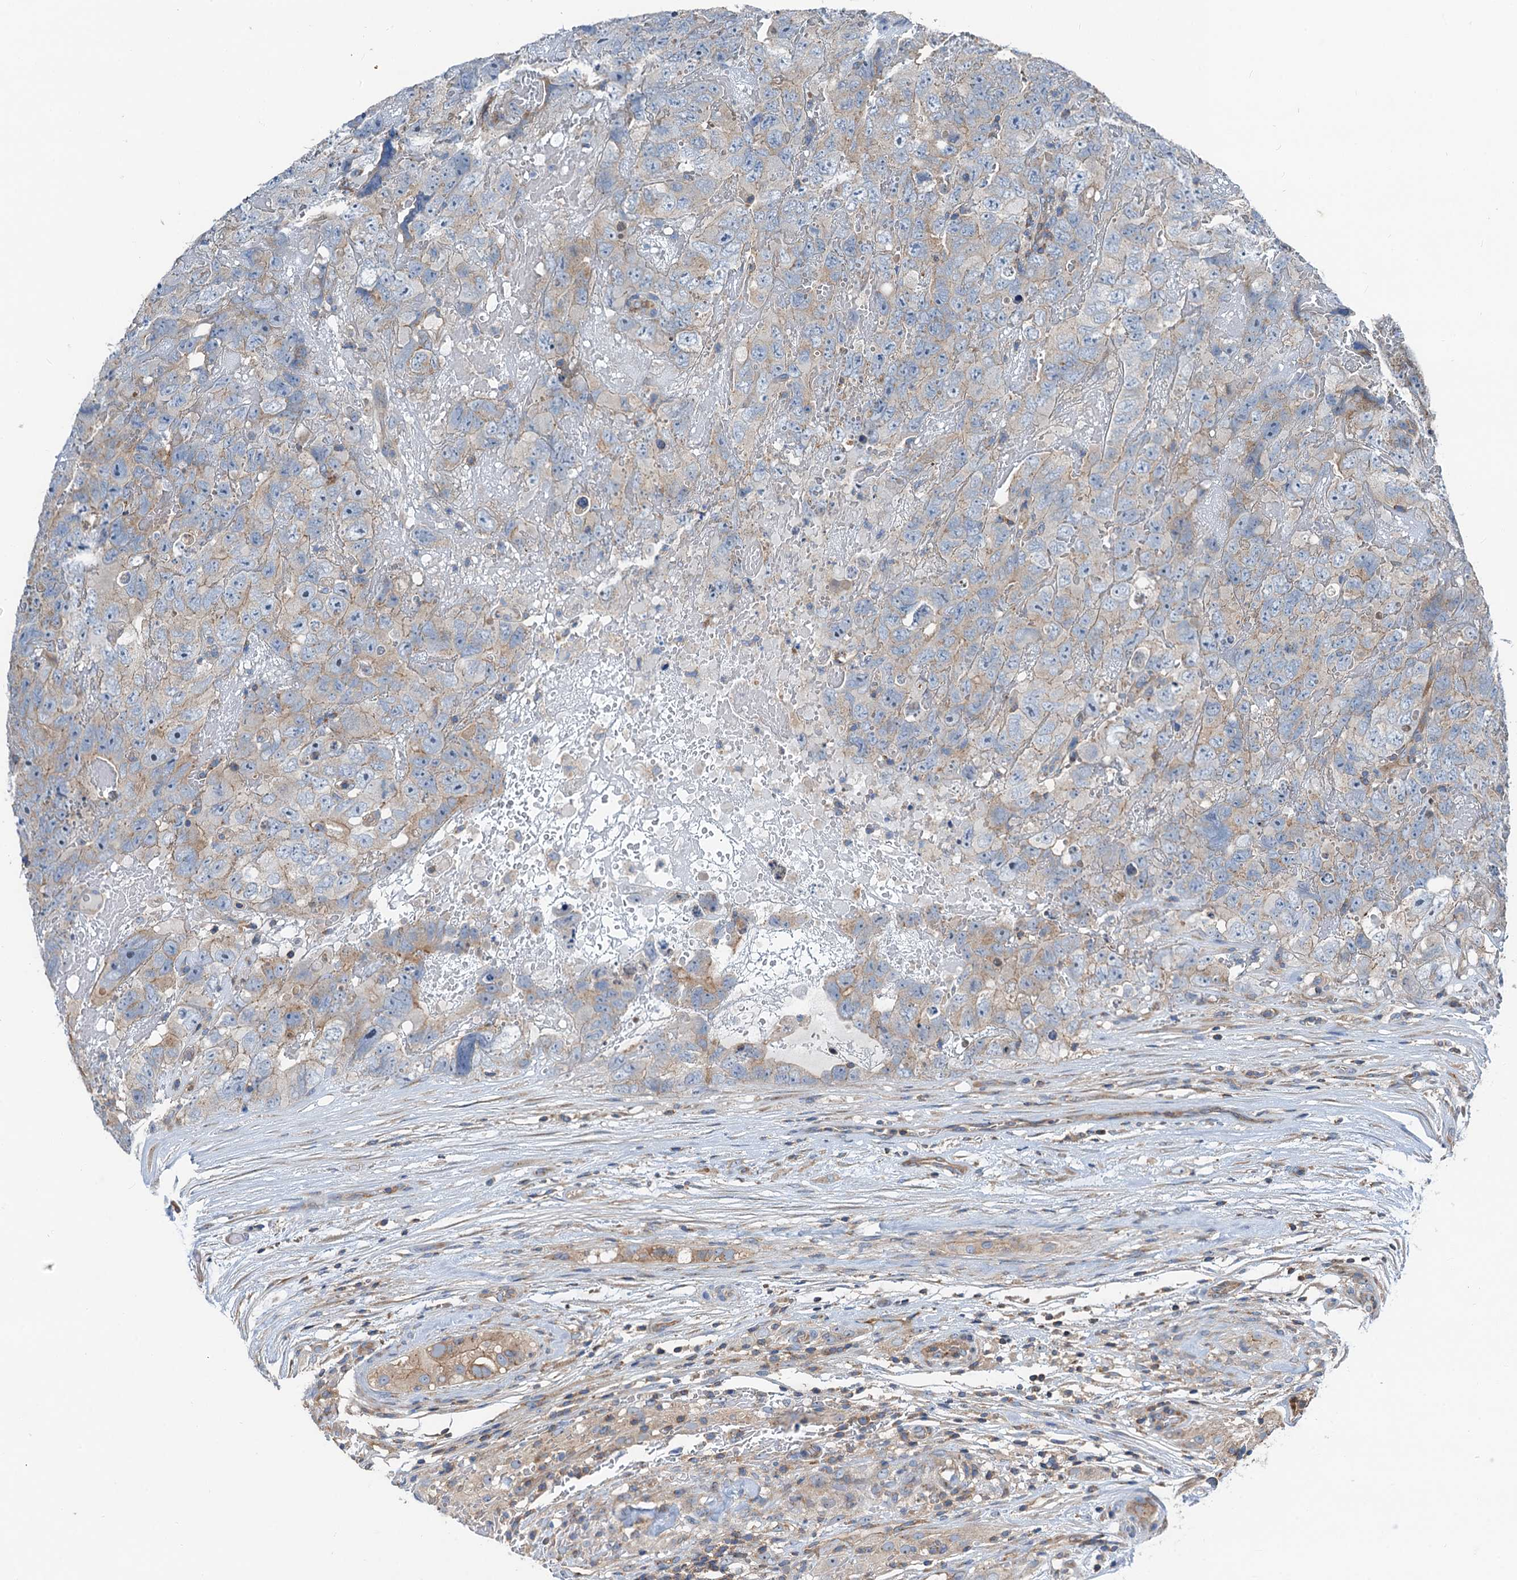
{"staining": {"intensity": "weak", "quantity": "25%-75%", "location": "cytoplasmic/membranous"}, "tissue": "testis cancer", "cell_type": "Tumor cells", "image_type": "cancer", "snomed": [{"axis": "morphology", "description": "Carcinoma, Embryonal, NOS"}, {"axis": "topography", "description": "Testis"}], "caption": "Weak cytoplasmic/membranous staining for a protein is identified in about 25%-75% of tumor cells of embryonal carcinoma (testis) using IHC.", "gene": "ANKRD26", "patient": {"sex": "male", "age": 45}}